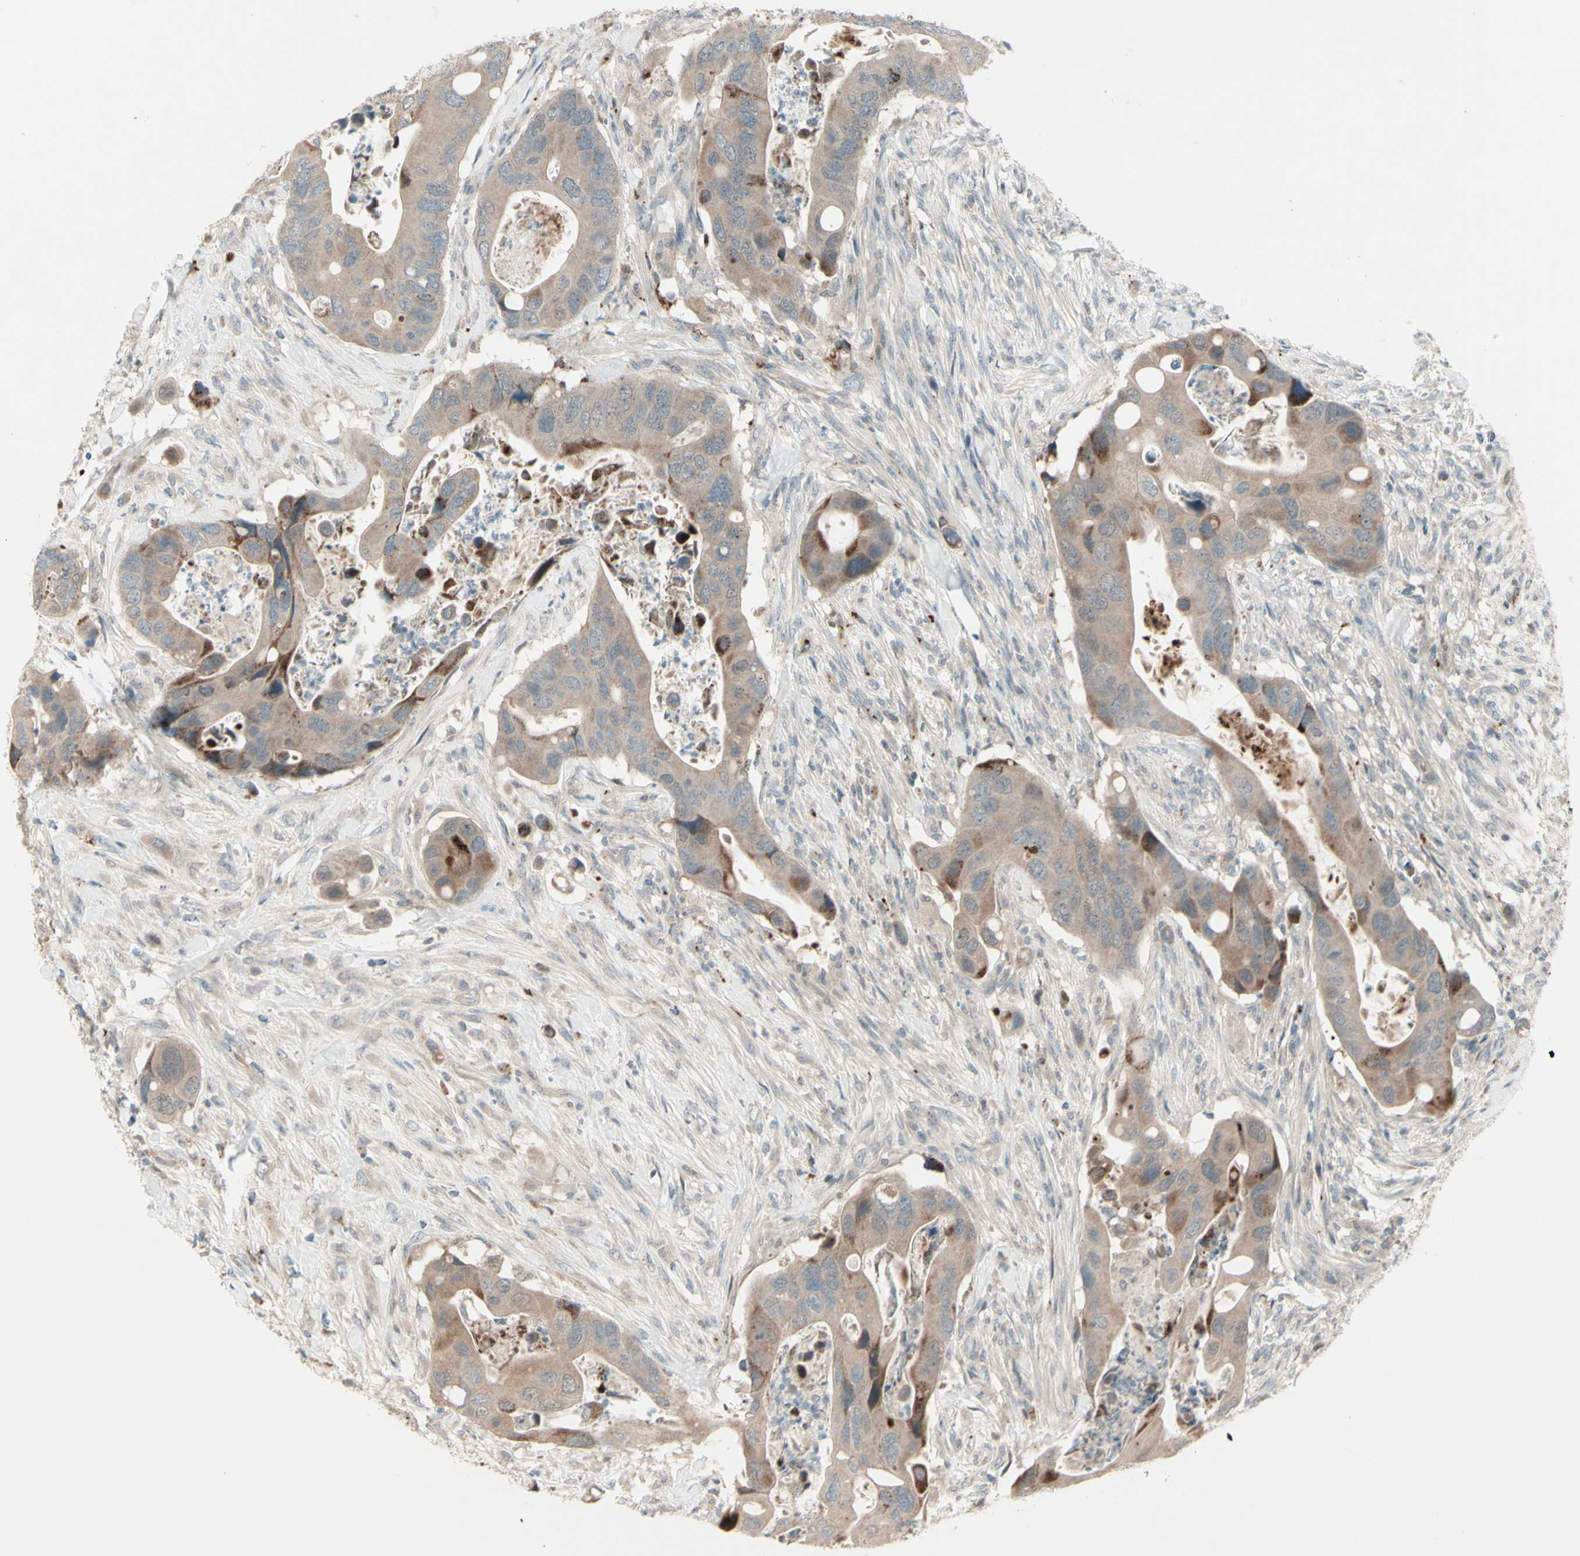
{"staining": {"intensity": "weak", "quantity": ">75%", "location": "cytoplasmic/membranous"}, "tissue": "colorectal cancer", "cell_type": "Tumor cells", "image_type": "cancer", "snomed": [{"axis": "morphology", "description": "Adenocarcinoma, NOS"}, {"axis": "topography", "description": "Rectum"}], "caption": "Human colorectal cancer (adenocarcinoma) stained with a brown dye exhibits weak cytoplasmic/membranous positive expression in about >75% of tumor cells.", "gene": "OSTM1", "patient": {"sex": "female", "age": 57}}